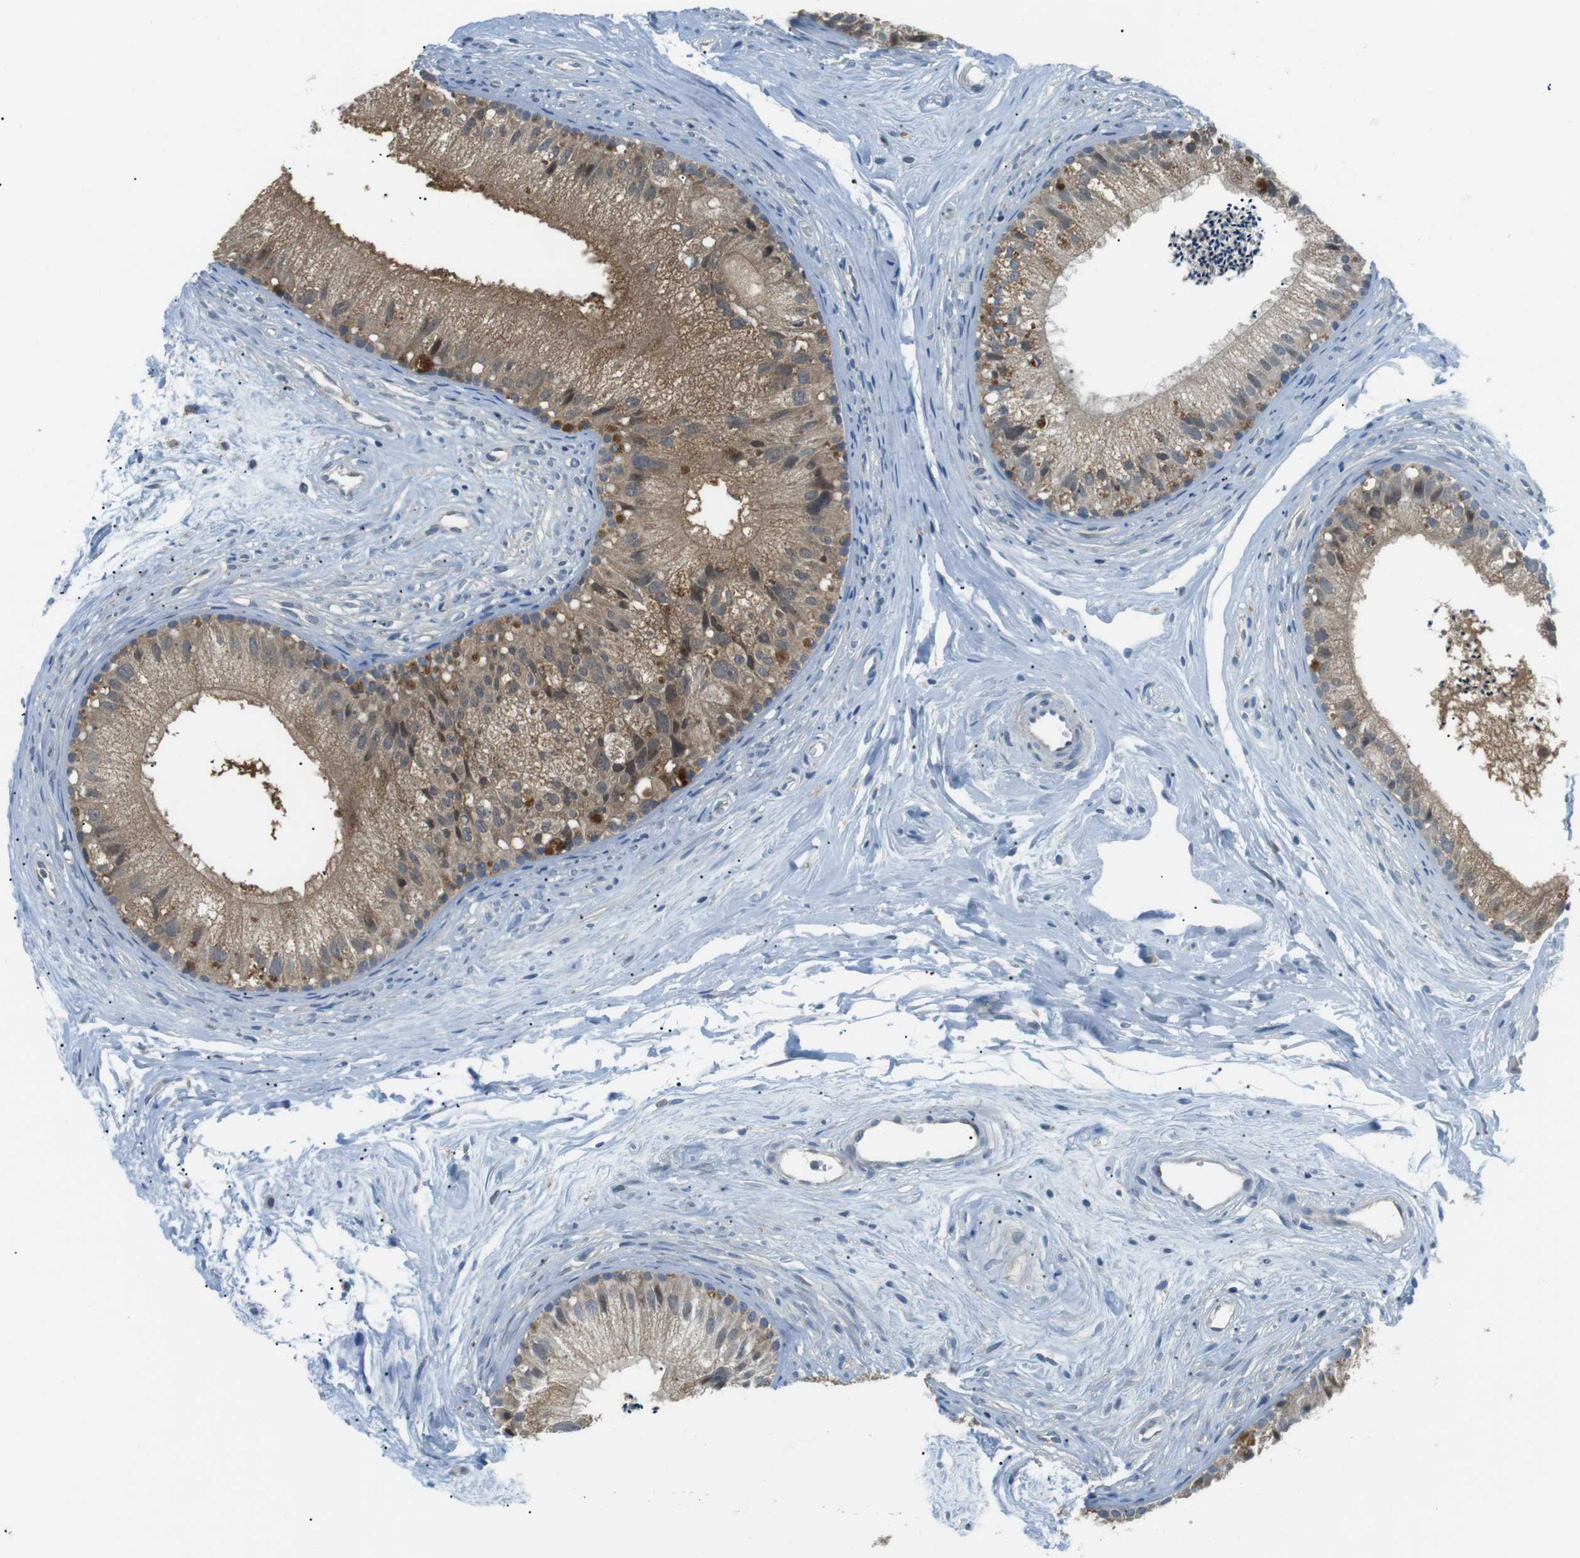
{"staining": {"intensity": "moderate", "quantity": ">75%", "location": "cytoplasmic/membranous"}, "tissue": "epididymis", "cell_type": "Glandular cells", "image_type": "normal", "snomed": [{"axis": "morphology", "description": "Normal tissue, NOS"}, {"axis": "topography", "description": "Epididymis"}], "caption": "Epididymis stained with a brown dye reveals moderate cytoplasmic/membranous positive staining in approximately >75% of glandular cells.", "gene": "BACE1", "patient": {"sex": "male", "age": 56}}